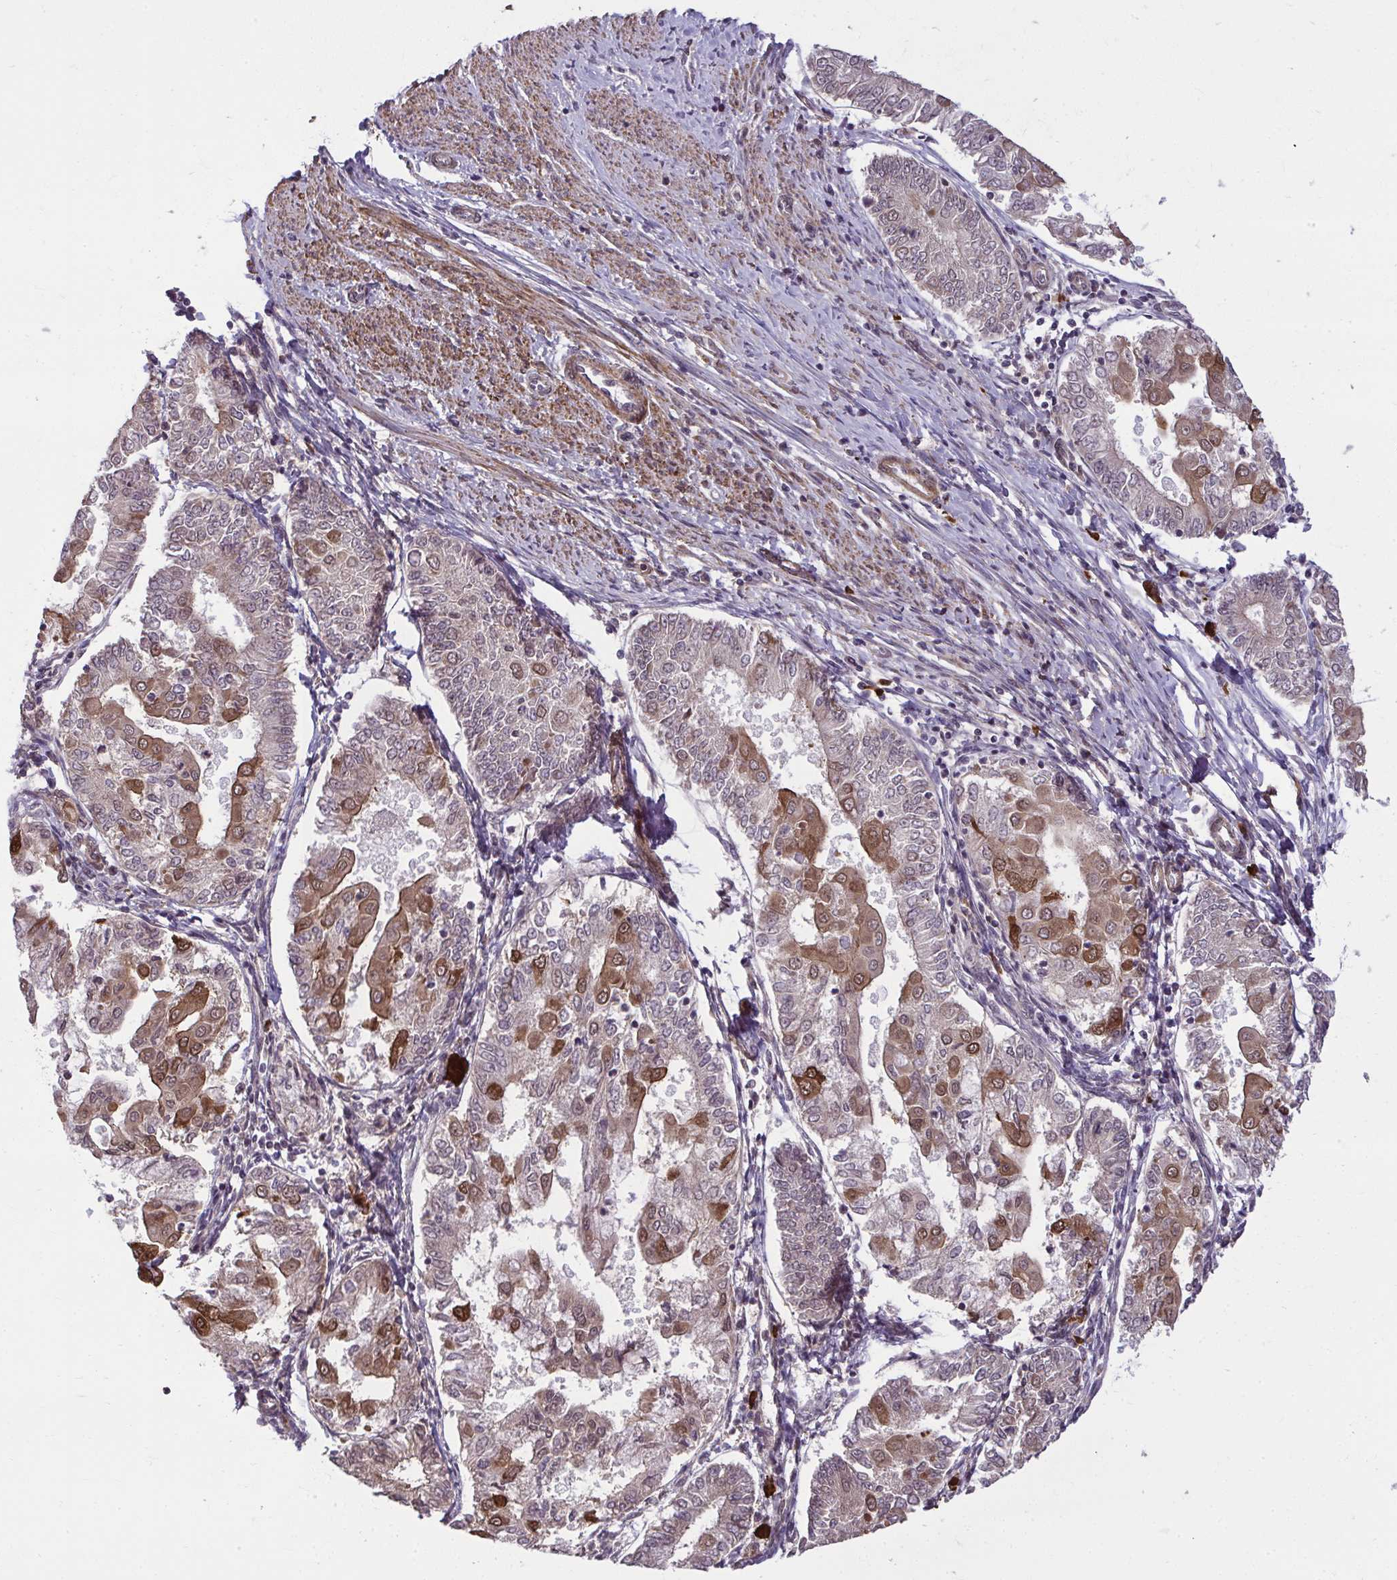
{"staining": {"intensity": "moderate", "quantity": "25%-75%", "location": "cytoplasmic/membranous,nuclear"}, "tissue": "endometrial cancer", "cell_type": "Tumor cells", "image_type": "cancer", "snomed": [{"axis": "morphology", "description": "Adenocarcinoma, NOS"}, {"axis": "topography", "description": "Endometrium"}], "caption": "High-power microscopy captured an IHC image of endometrial adenocarcinoma, revealing moderate cytoplasmic/membranous and nuclear positivity in approximately 25%-75% of tumor cells. The staining is performed using DAB brown chromogen to label protein expression. The nuclei are counter-stained blue using hematoxylin.", "gene": "ZSCAN9", "patient": {"sex": "female", "age": 68}}